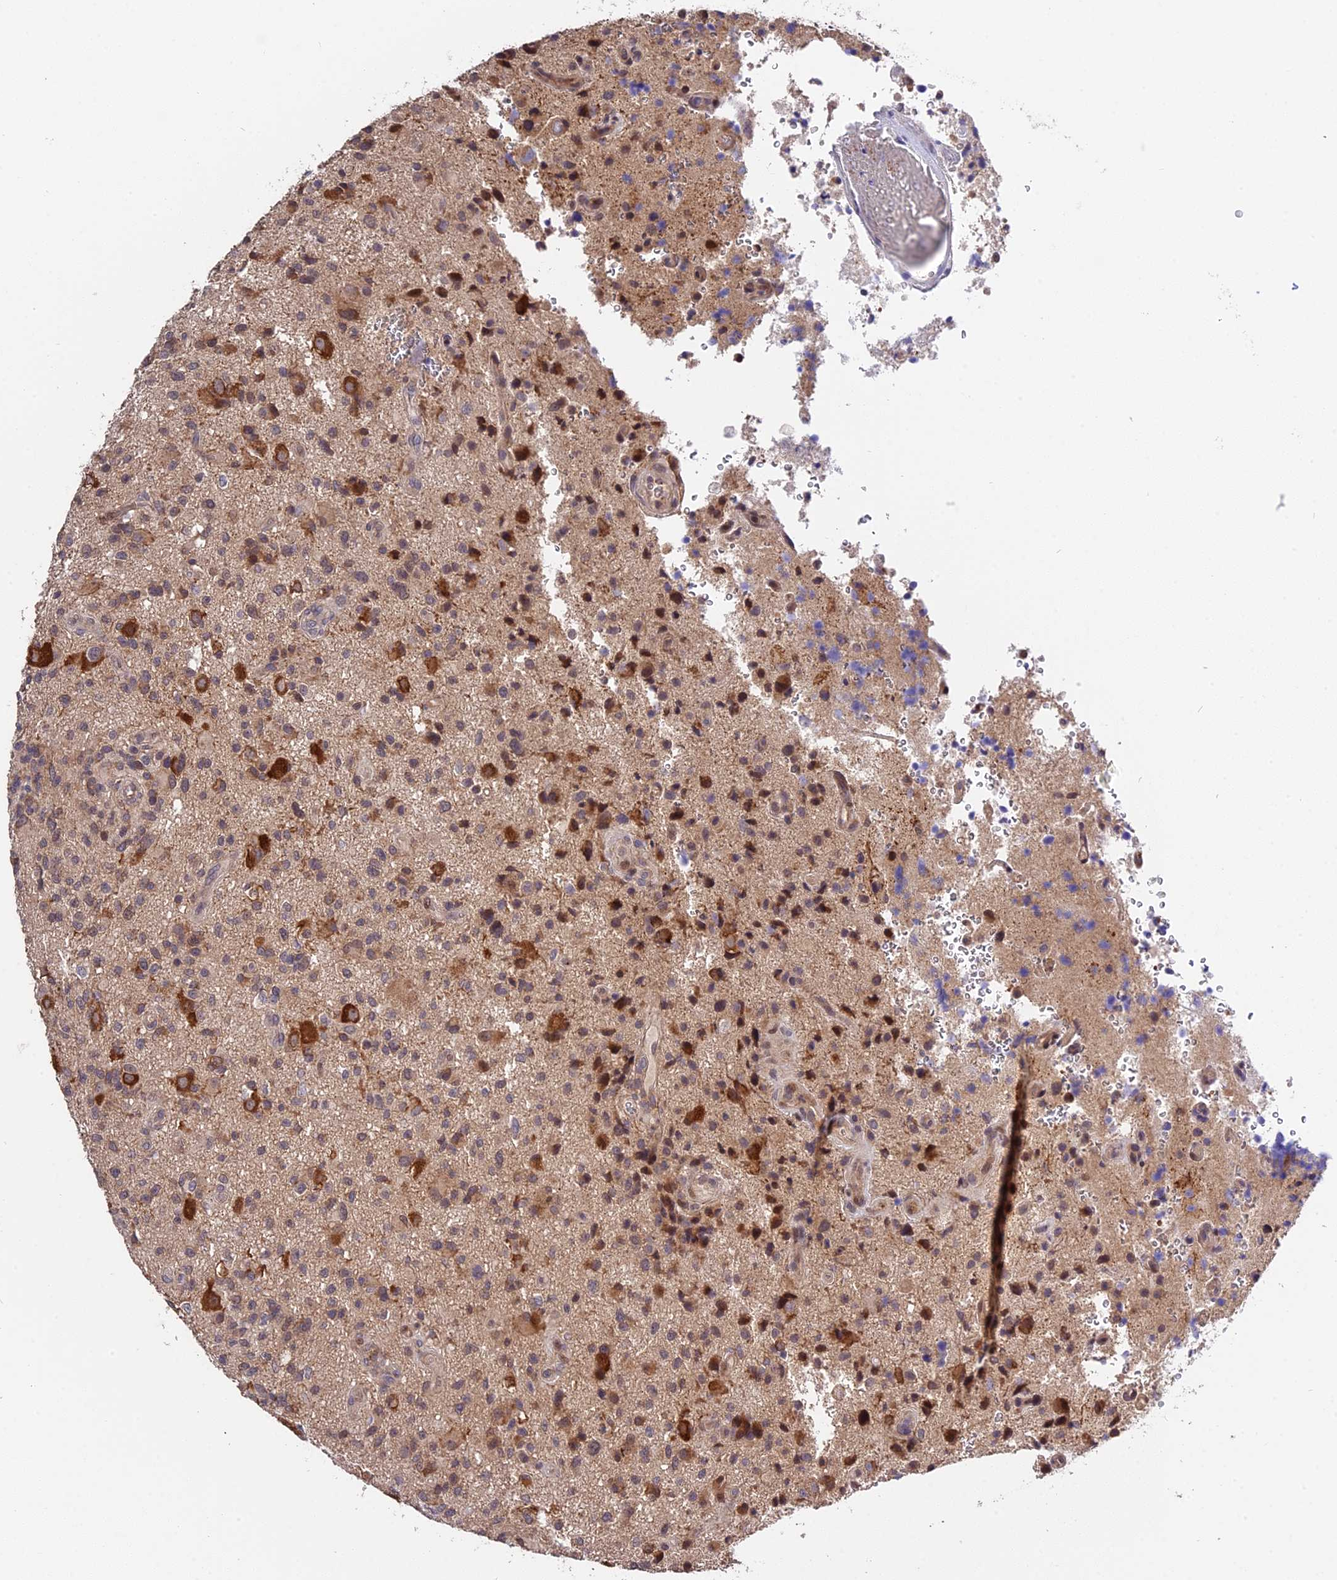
{"staining": {"intensity": "weak", "quantity": "25%-75%", "location": "cytoplasmic/membranous"}, "tissue": "glioma", "cell_type": "Tumor cells", "image_type": "cancer", "snomed": [{"axis": "morphology", "description": "Glioma, malignant, High grade"}, {"axis": "topography", "description": "Brain"}], "caption": "High-grade glioma (malignant) stained with a brown dye displays weak cytoplasmic/membranous positive positivity in approximately 25%-75% of tumor cells.", "gene": "TRMT1", "patient": {"sex": "male", "age": 47}}